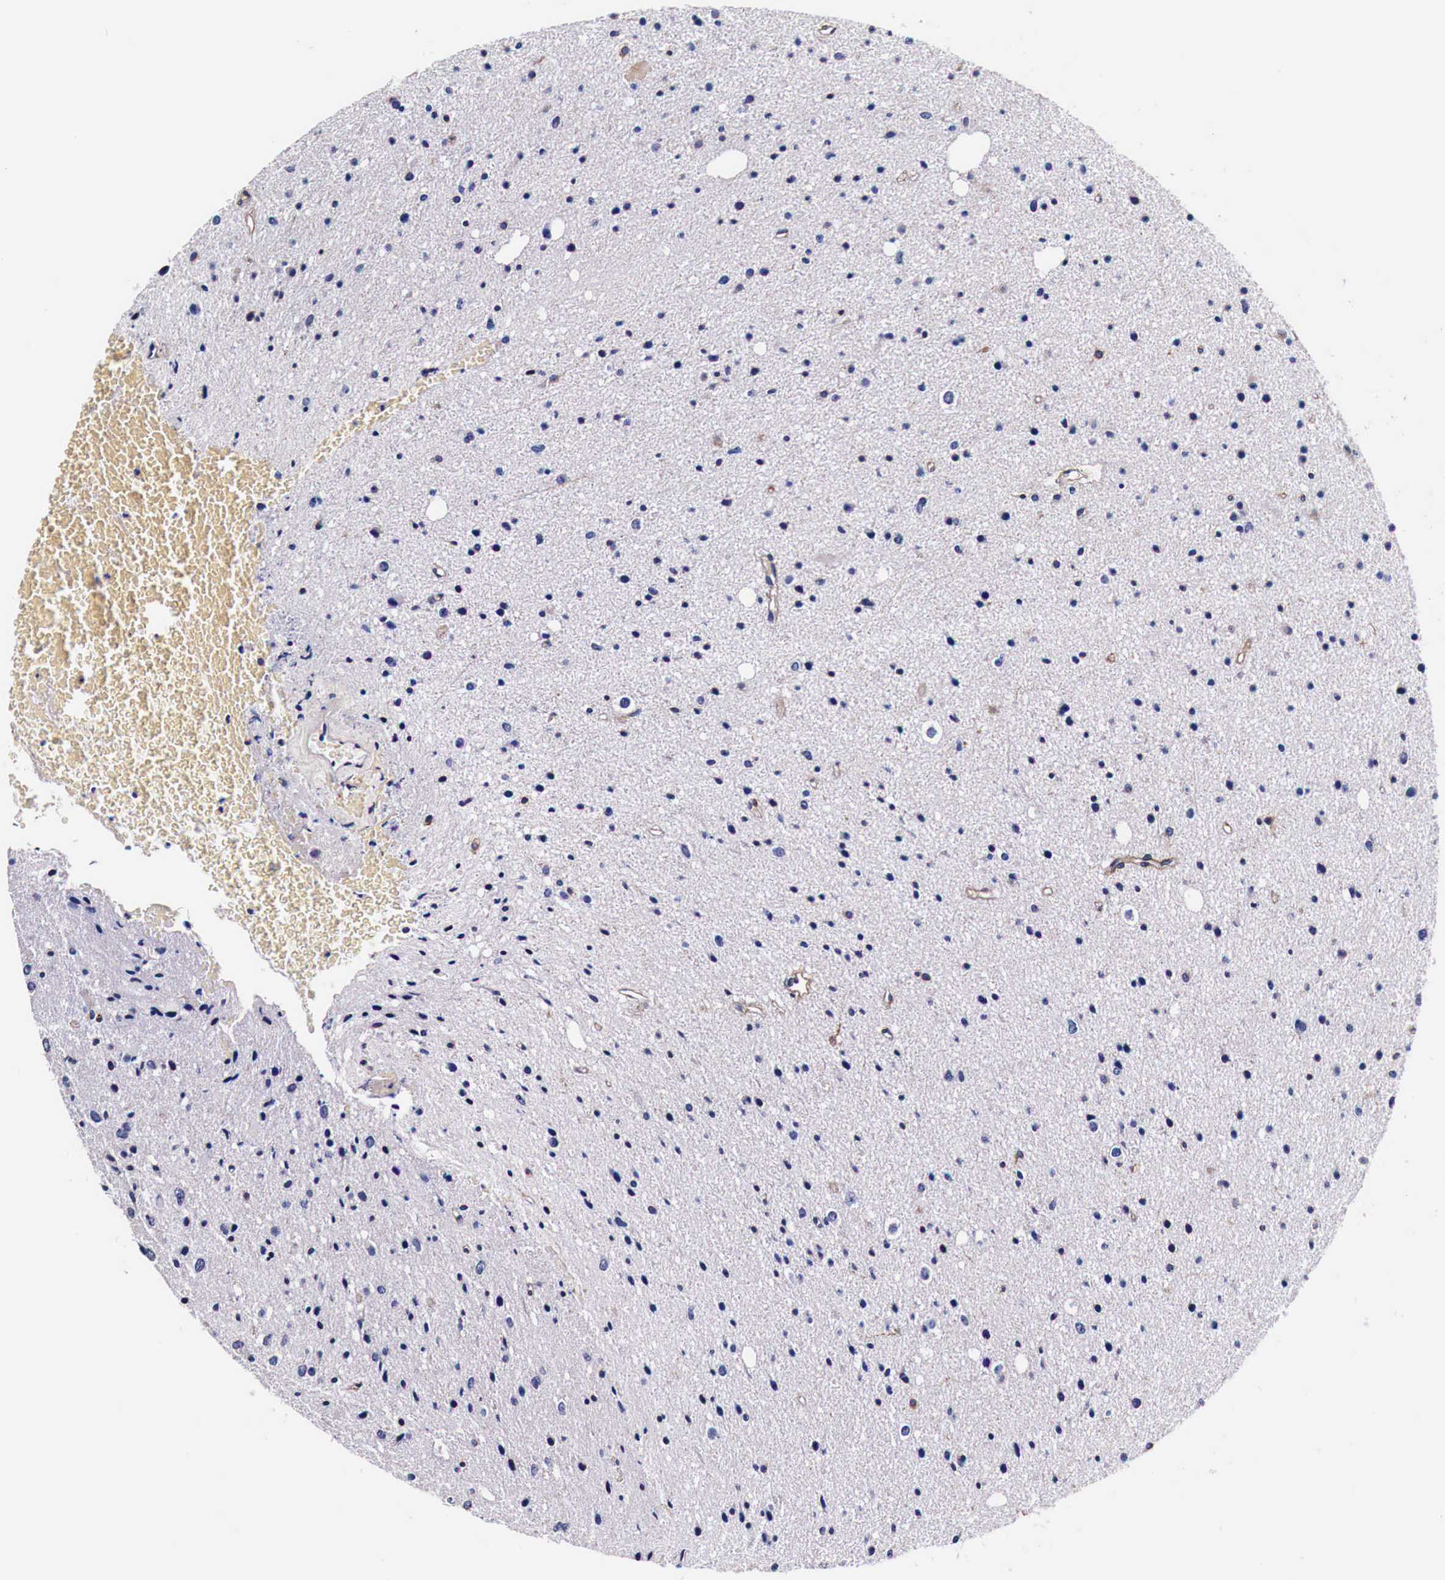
{"staining": {"intensity": "negative", "quantity": "none", "location": "none"}, "tissue": "glioma", "cell_type": "Tumor cells", "image_type": "cancer", "snomed": [{"axis": "morphology", "description": "Glioma, malignant, Low grade"}, {"axis": "topography", "description": "Brain"}], "caption": "A micrograph of glioma stained for a protein exhibits no brown staining in tumor cells.", "gene": "HSPB1", "patient": {"sex": "female", "age": 46}}